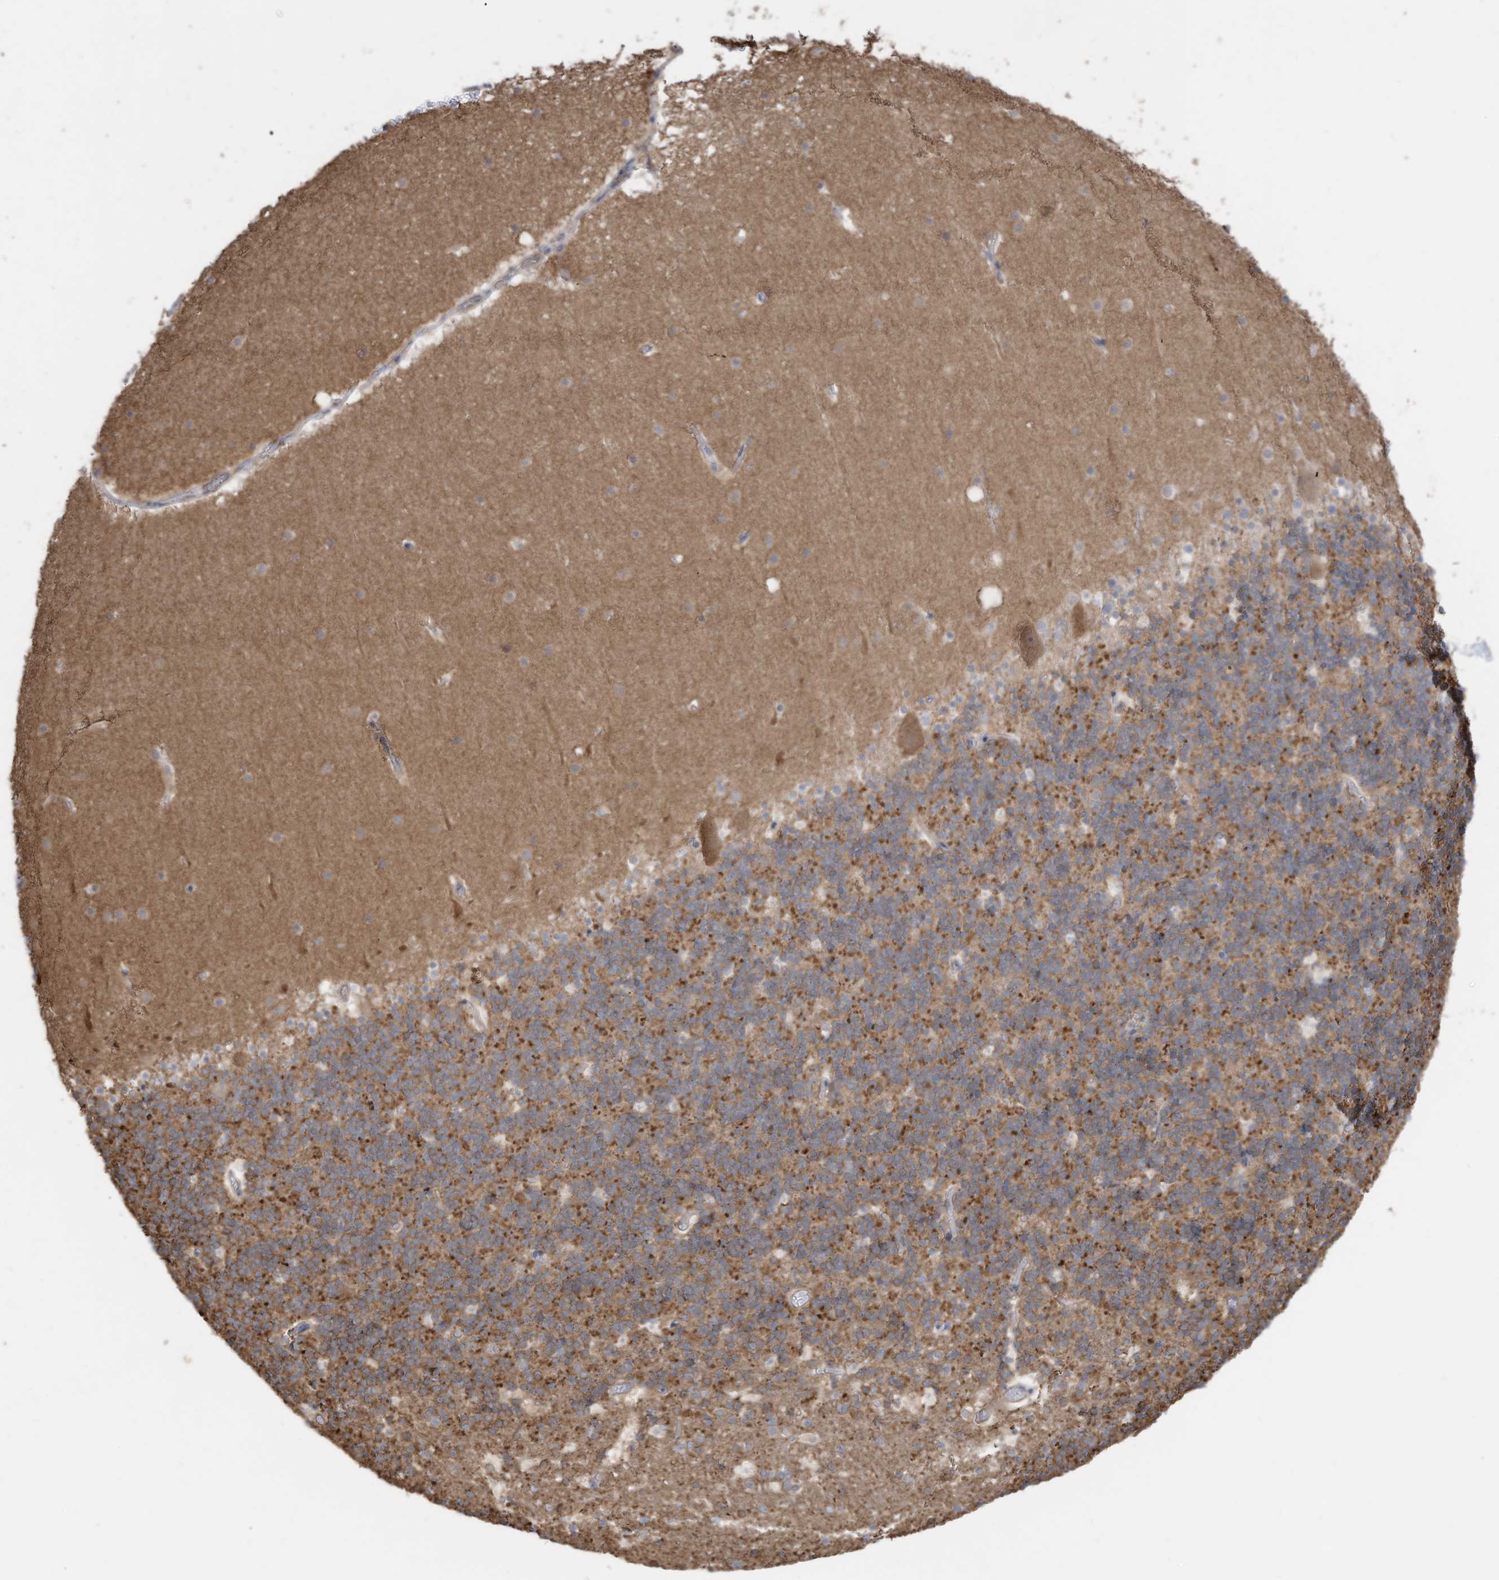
{"staining": {"intensity": "moderate", "quantity": "25%-75%", "location": "cytoplasmic/membranous"}, "tissue": "cerebellum", "cell_type": "Cells in granular layer", "image_type": "normal", "snomed": [{"axis": "morphology", "description": "Normal tissue, NOS"}, {"axis": "topography", "description": "Cerebellum"}], "caption": "The photomicrograph shows staining of unremarkable cerebellum, revealing moderate cytoplasmic/membranous protein expression (brown color) within cells in granular layer. (DAB (3,3'-diaminobenzidine) = brown stain, brightfield microscopy at high magnification).", "gene": "SLC17A7", "patient": {"sex": "male", "age": 57}}